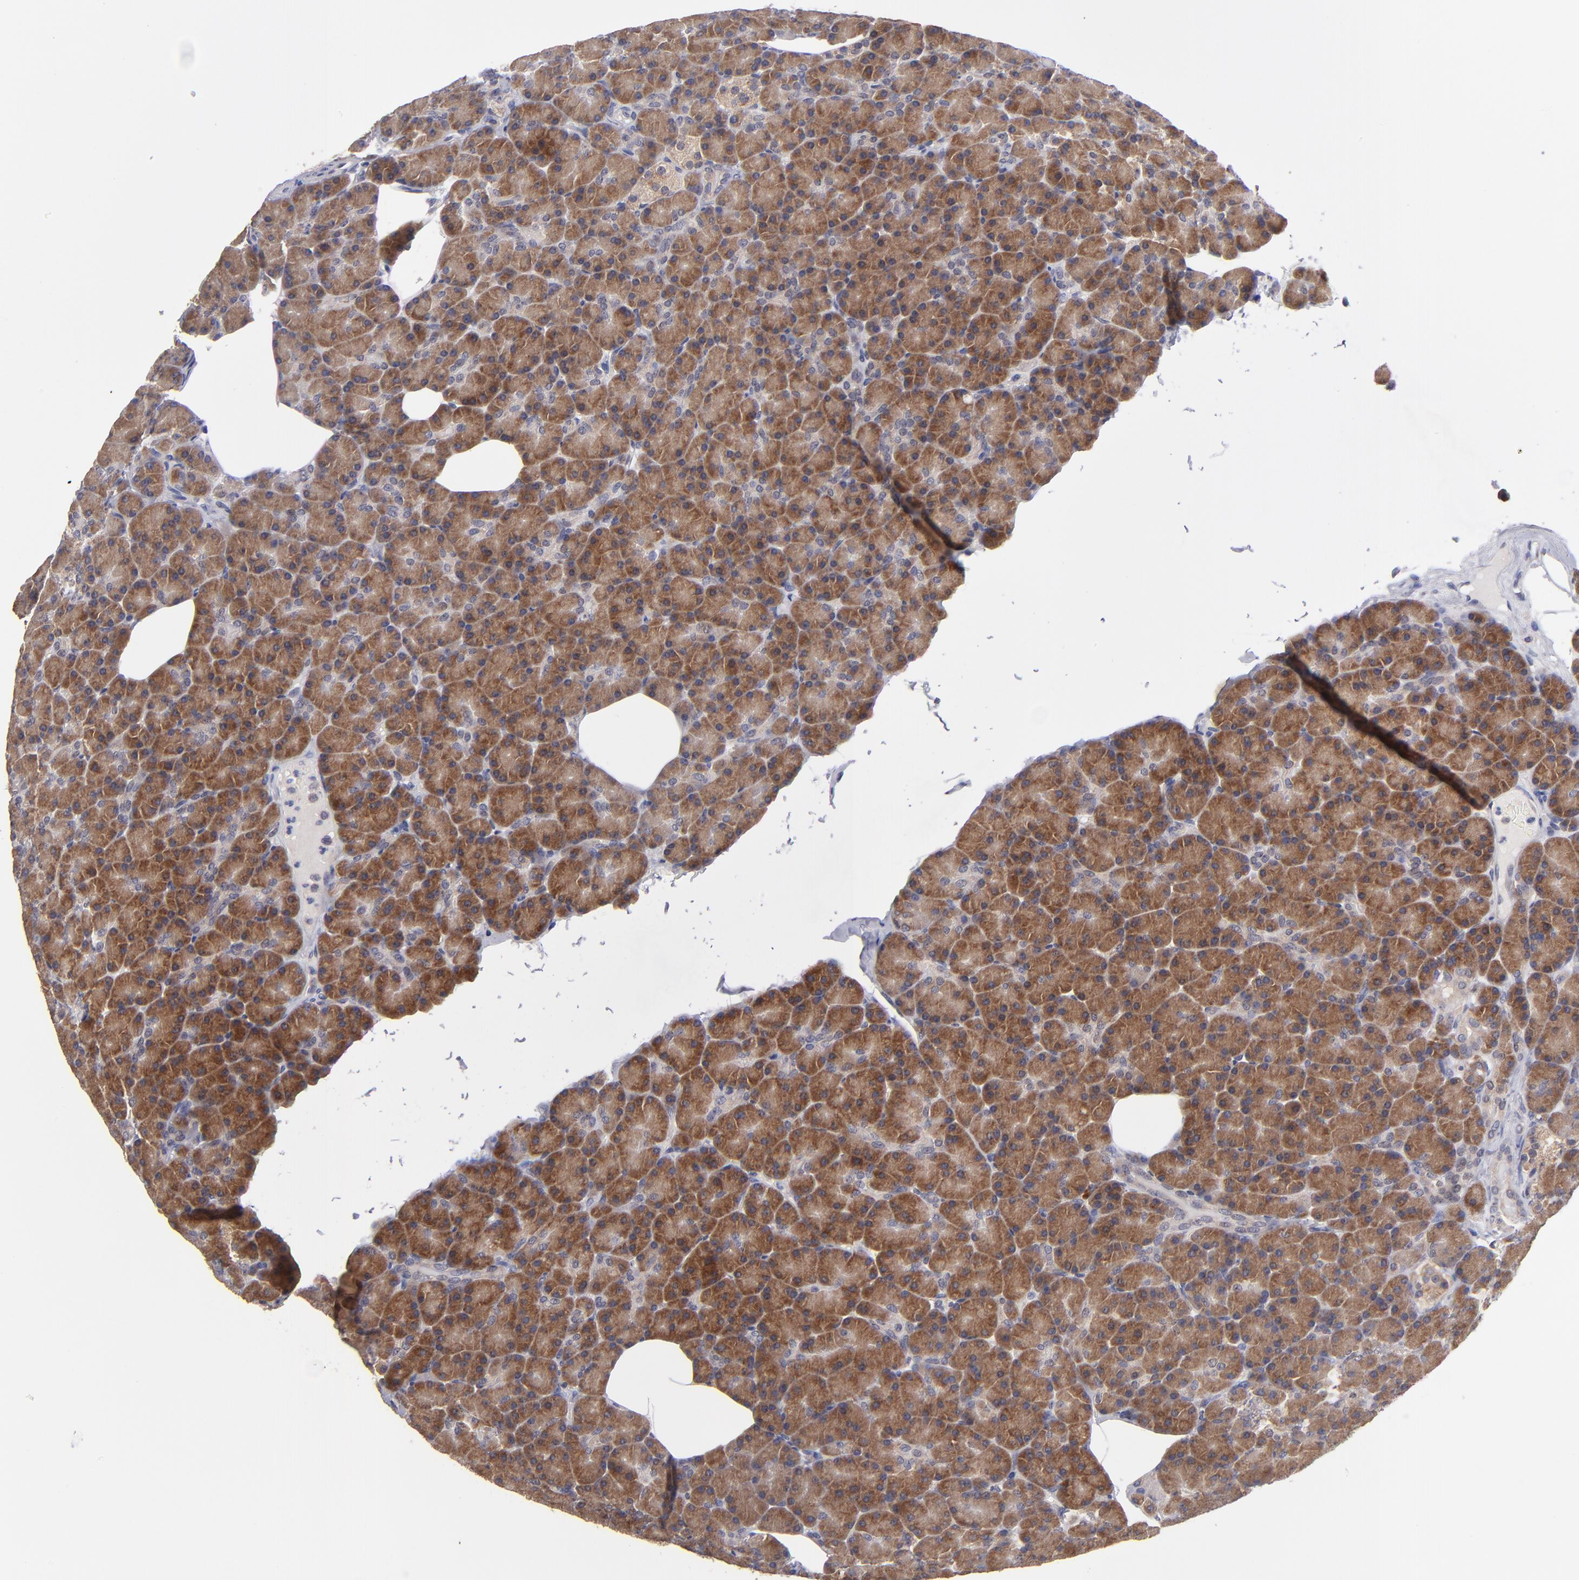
{"staining": {"intensity": "strong", "quantity": ">75%", "location": "cytoplasmic/membranous"}, "tissue": "pancreas", "cell_type": "Exocrine glandular cells", "image_type": "normal", "snomed": [{"axis": "morphology", "description": "Normal tissue, NOS"}, {"axis": "topography", "description": "Pancreas"}], "caption": "This image demonstrates IHC staining of normal pancreas, with high strong cytoplasmic/membranous staining in about >75% of exocrine glandular cells.", "gene": "EIF3L", "patient": {"sex": "female", "age": 43}}